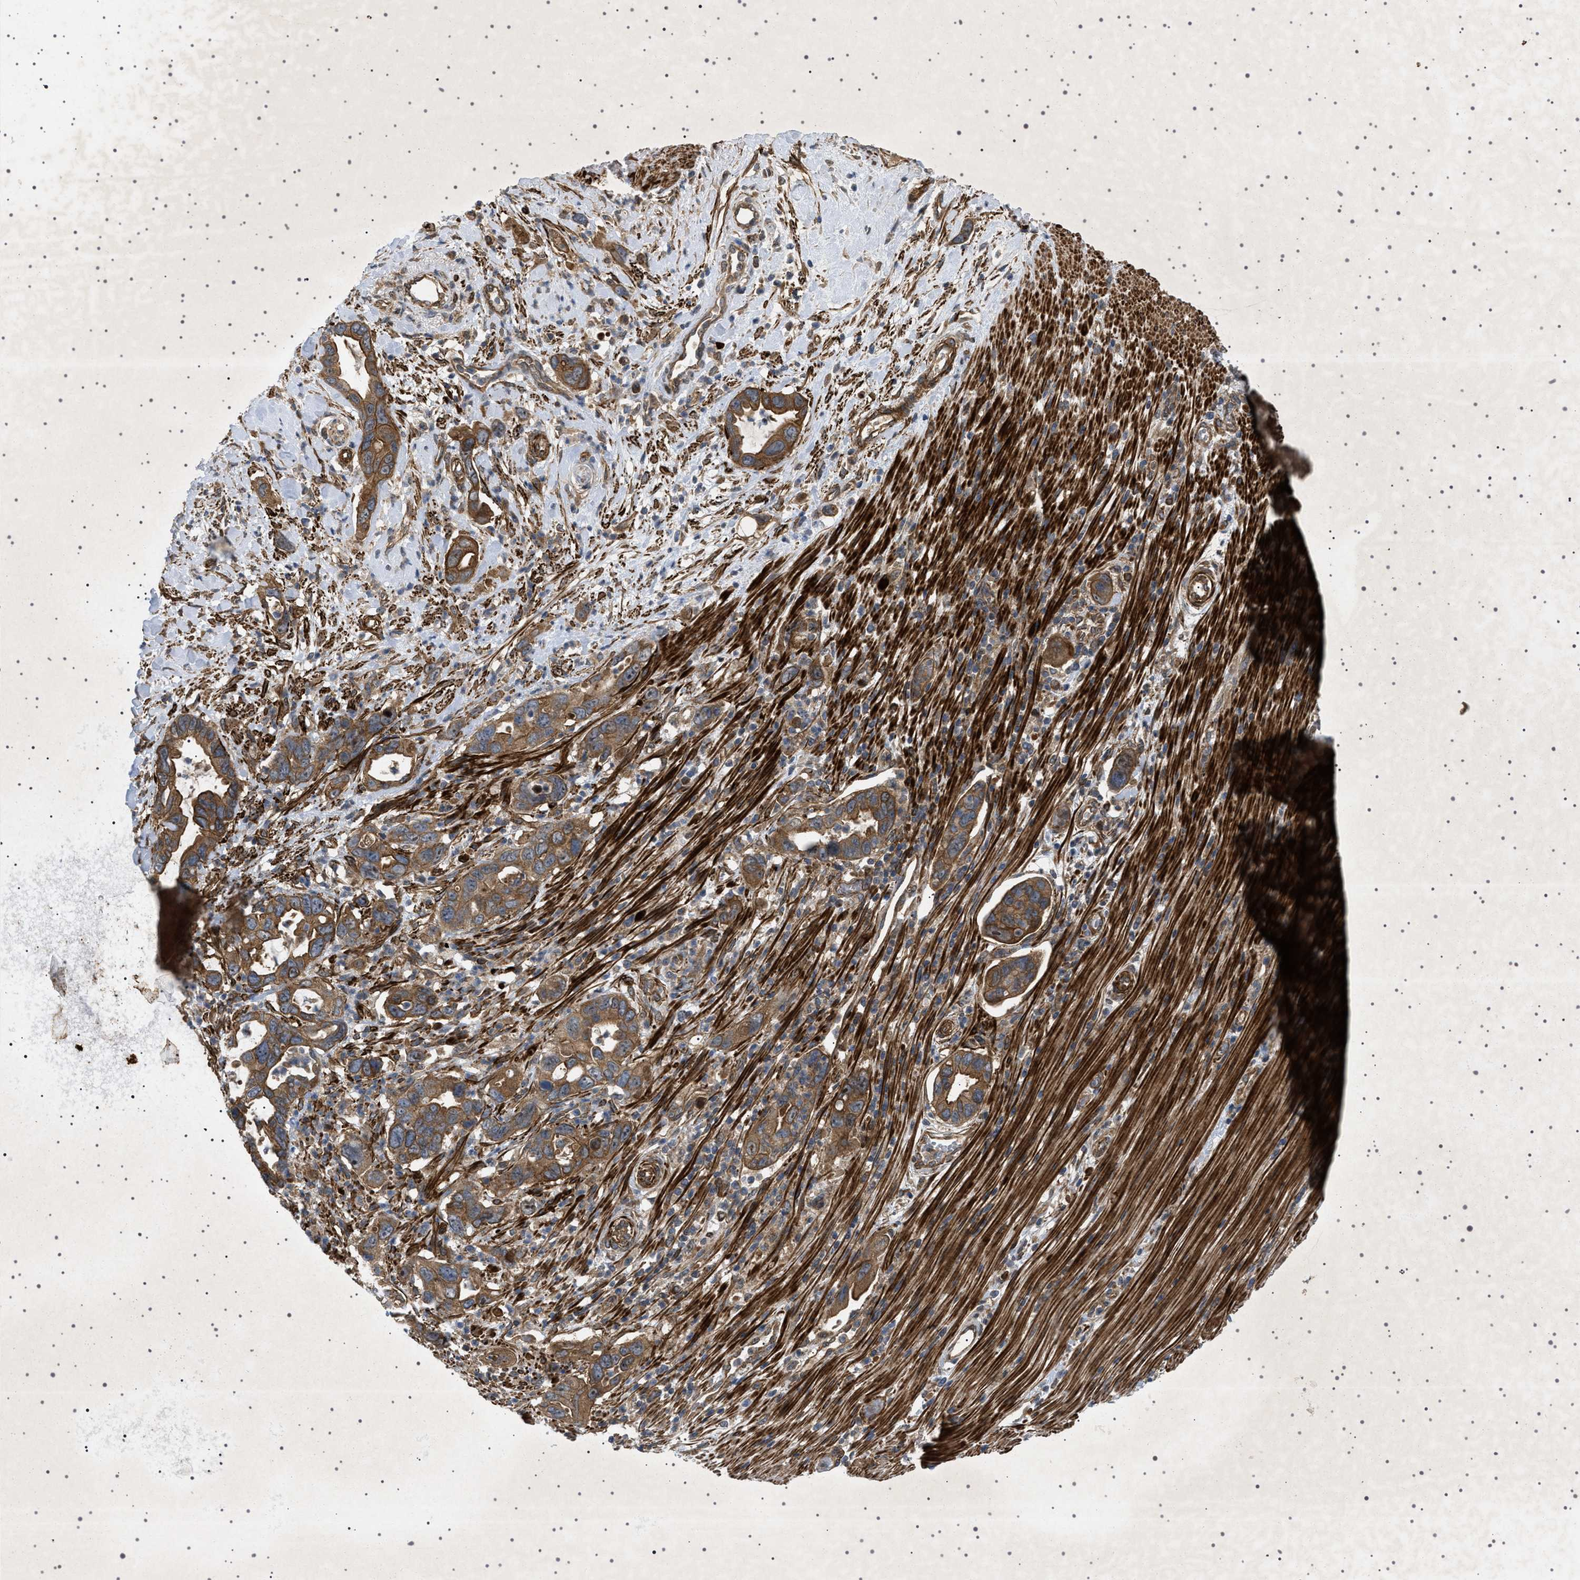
{"staining": {"intensity": "moderate", "quantity": ">75%", "location": "cytoplasmic/membranous"}, "tissue": "pancreatic cancer", "cell_type": "Tumor cells", "image_type": "cancer", "snomed": [{"axis": "morphology", "description": "Adenocarcinoma, NOS"}, {"axis": "topography", "description": "Pancreas"}], "caption": "This histopathology image displays pancreatic cancer stained with IHC to label a protein in brown. The cytoplasmic/membranous of tumor cells show moderate positivity for the protein. Nuclei are counter-stained blue.", "gene": "CCDC186", "patient": {"sex": "female", "age": 70}}